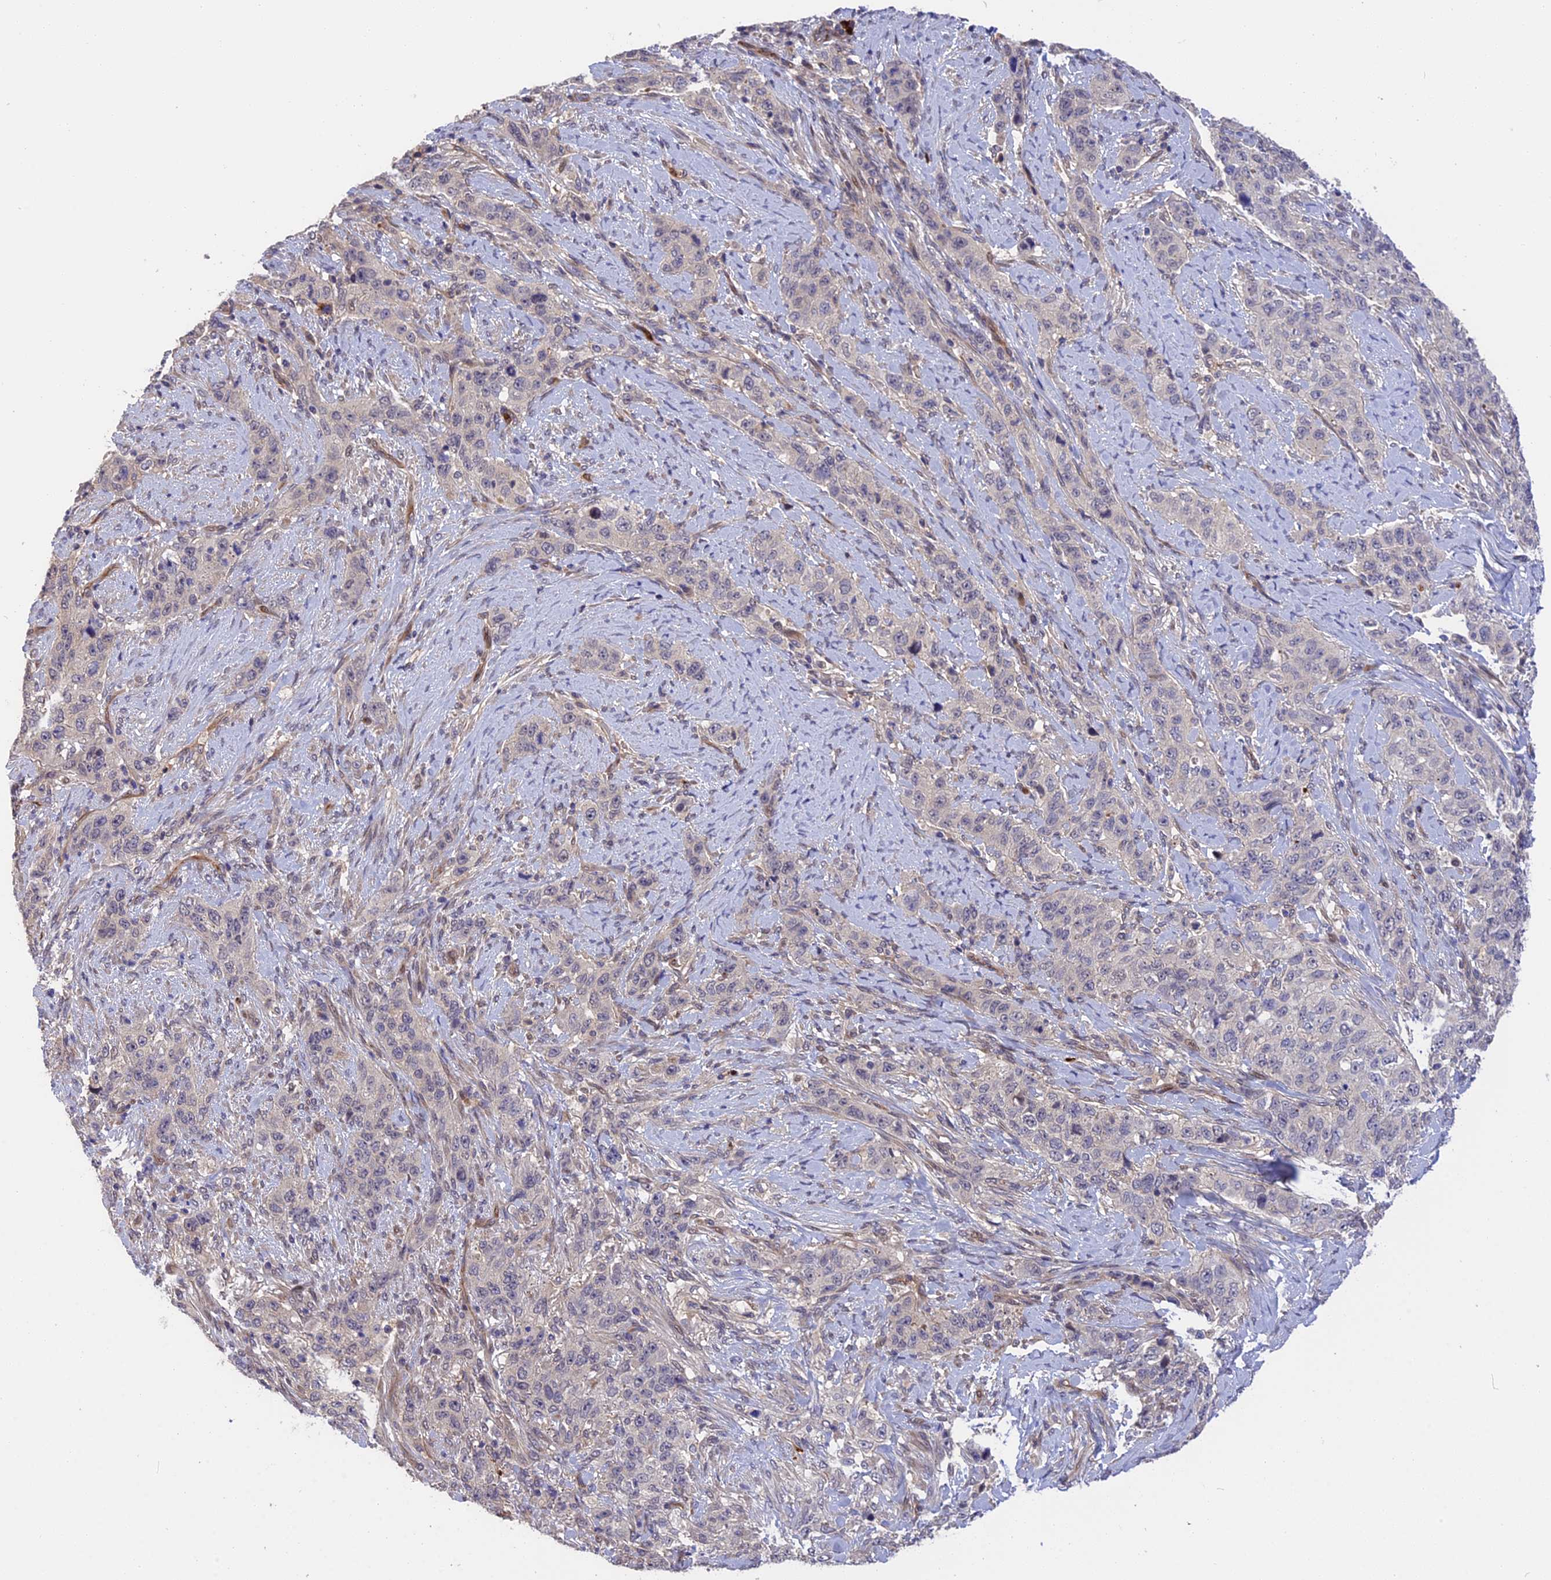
{"staining": {"intensity": "negative", "quantity": "none", "location": "none"}, "tissue": "stomach cancer", "cell_type": "Tumor cells", "image_type": "cancer", "snomed": [{"axis": "morphology", "description": "Adenocarcinoma, NOS"}, {"axis": "topography", "description": "Stomach"}], "caption": "Protein analysis of stomach cancer (adenocarcinoma) displays no significant positivity in tumor cells. (DAB immunohistochemistry (IHC) with hematoxylin counter stain).", "gene": "MFSD2A", "patient": {"sex": "male", "age": 48}}